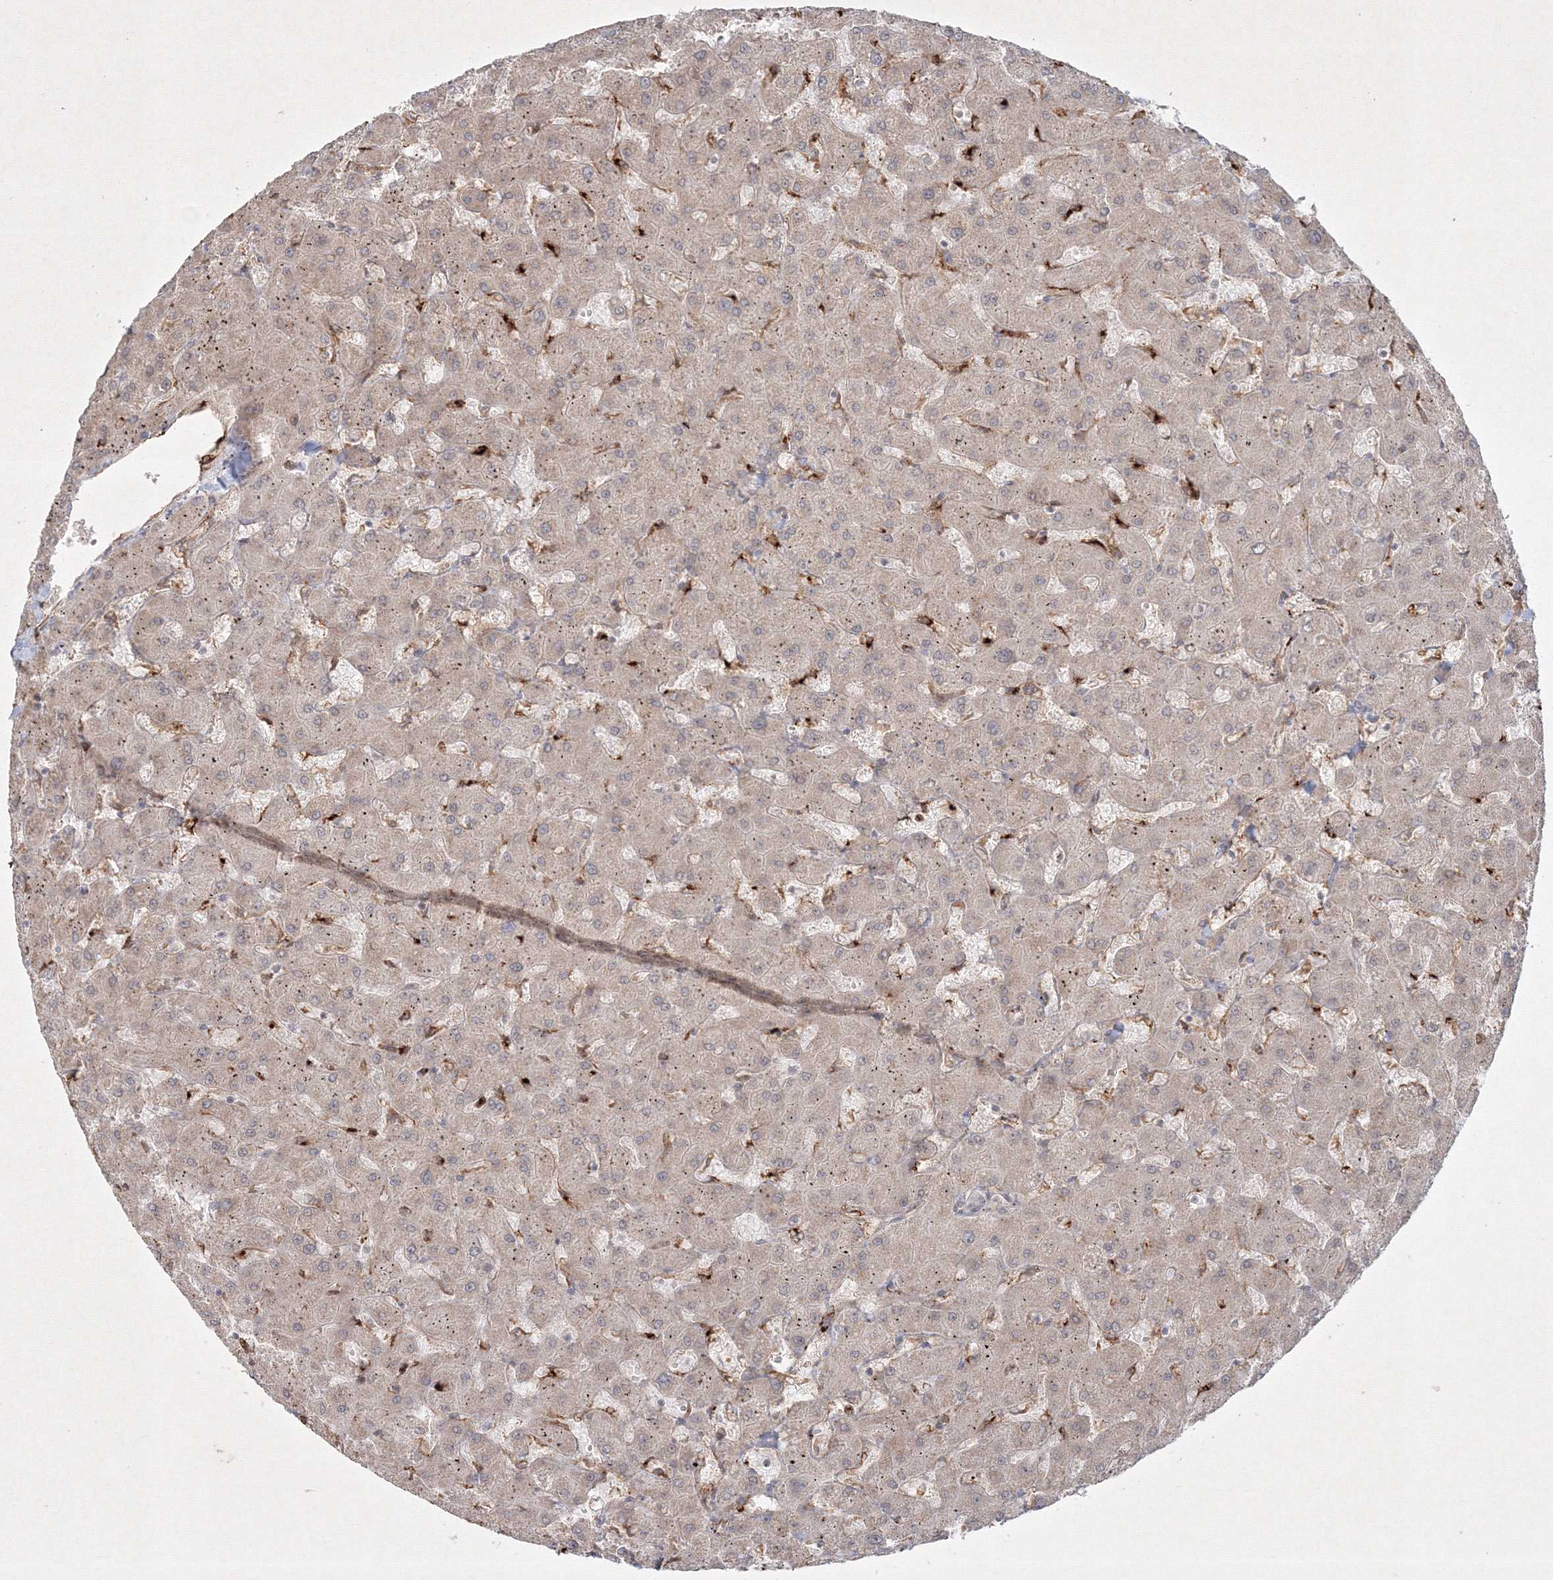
{"staining": {"intensity": "weak", "quantity": ">75%", "location": "cytoplasmic/membranous"}, "tissue": "liver", "cell_type": "Hepatocytes", "image_type": "normal", "snomed": [{"axis": "morphology", "description": "Normal tissue, NOS"}, {"axis": "topography", "description": "Liver"}], "caption": "Immunohistochemical staining of unremarkable liver exhibits weak cytoplasmic/membranous protein staining in about >75% of hepatocytes.", "gene": "KIF20A", "patient": {"sex": "female", "age": 63}}